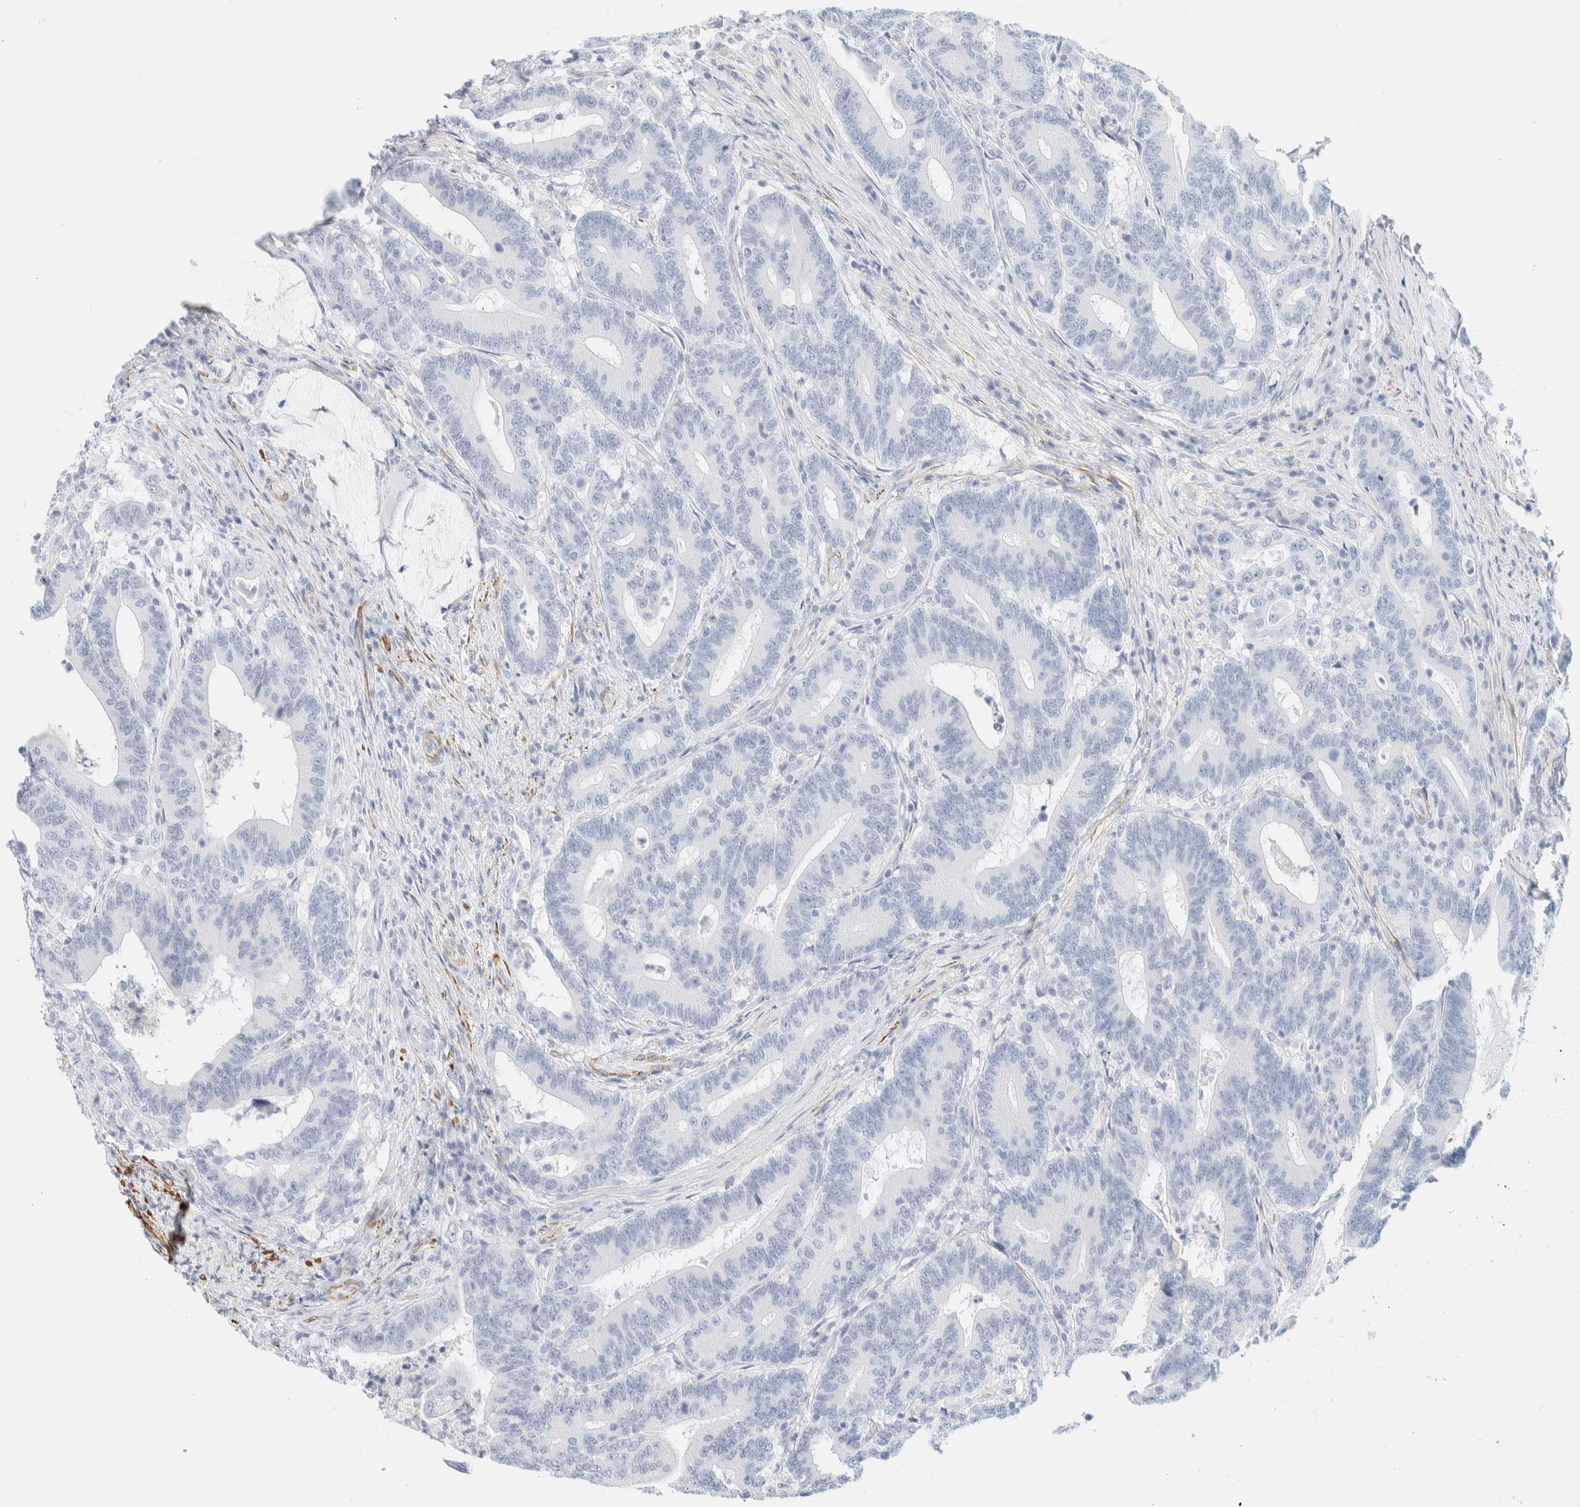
{"staining": {"intensity": "negative", "quantity": "none", "location": "none"}, "tissue": "colorectal cancer", "cell_type": "Tumor cells", "image_type": "cancer", "snomed": [{"axis": "morphology", "description": "Adenocarcinoma, NOS"}, {"axis": "topography", "description": "Colon"}], "caption": "Tumor cells show no significant staining in colorectal cancer. The staining is performed using DAB brown chromogen with nuclei counter-stained in using hematoxylin.", "gene": "AFMID", "patient": {"sex": "female", "age": 66}}